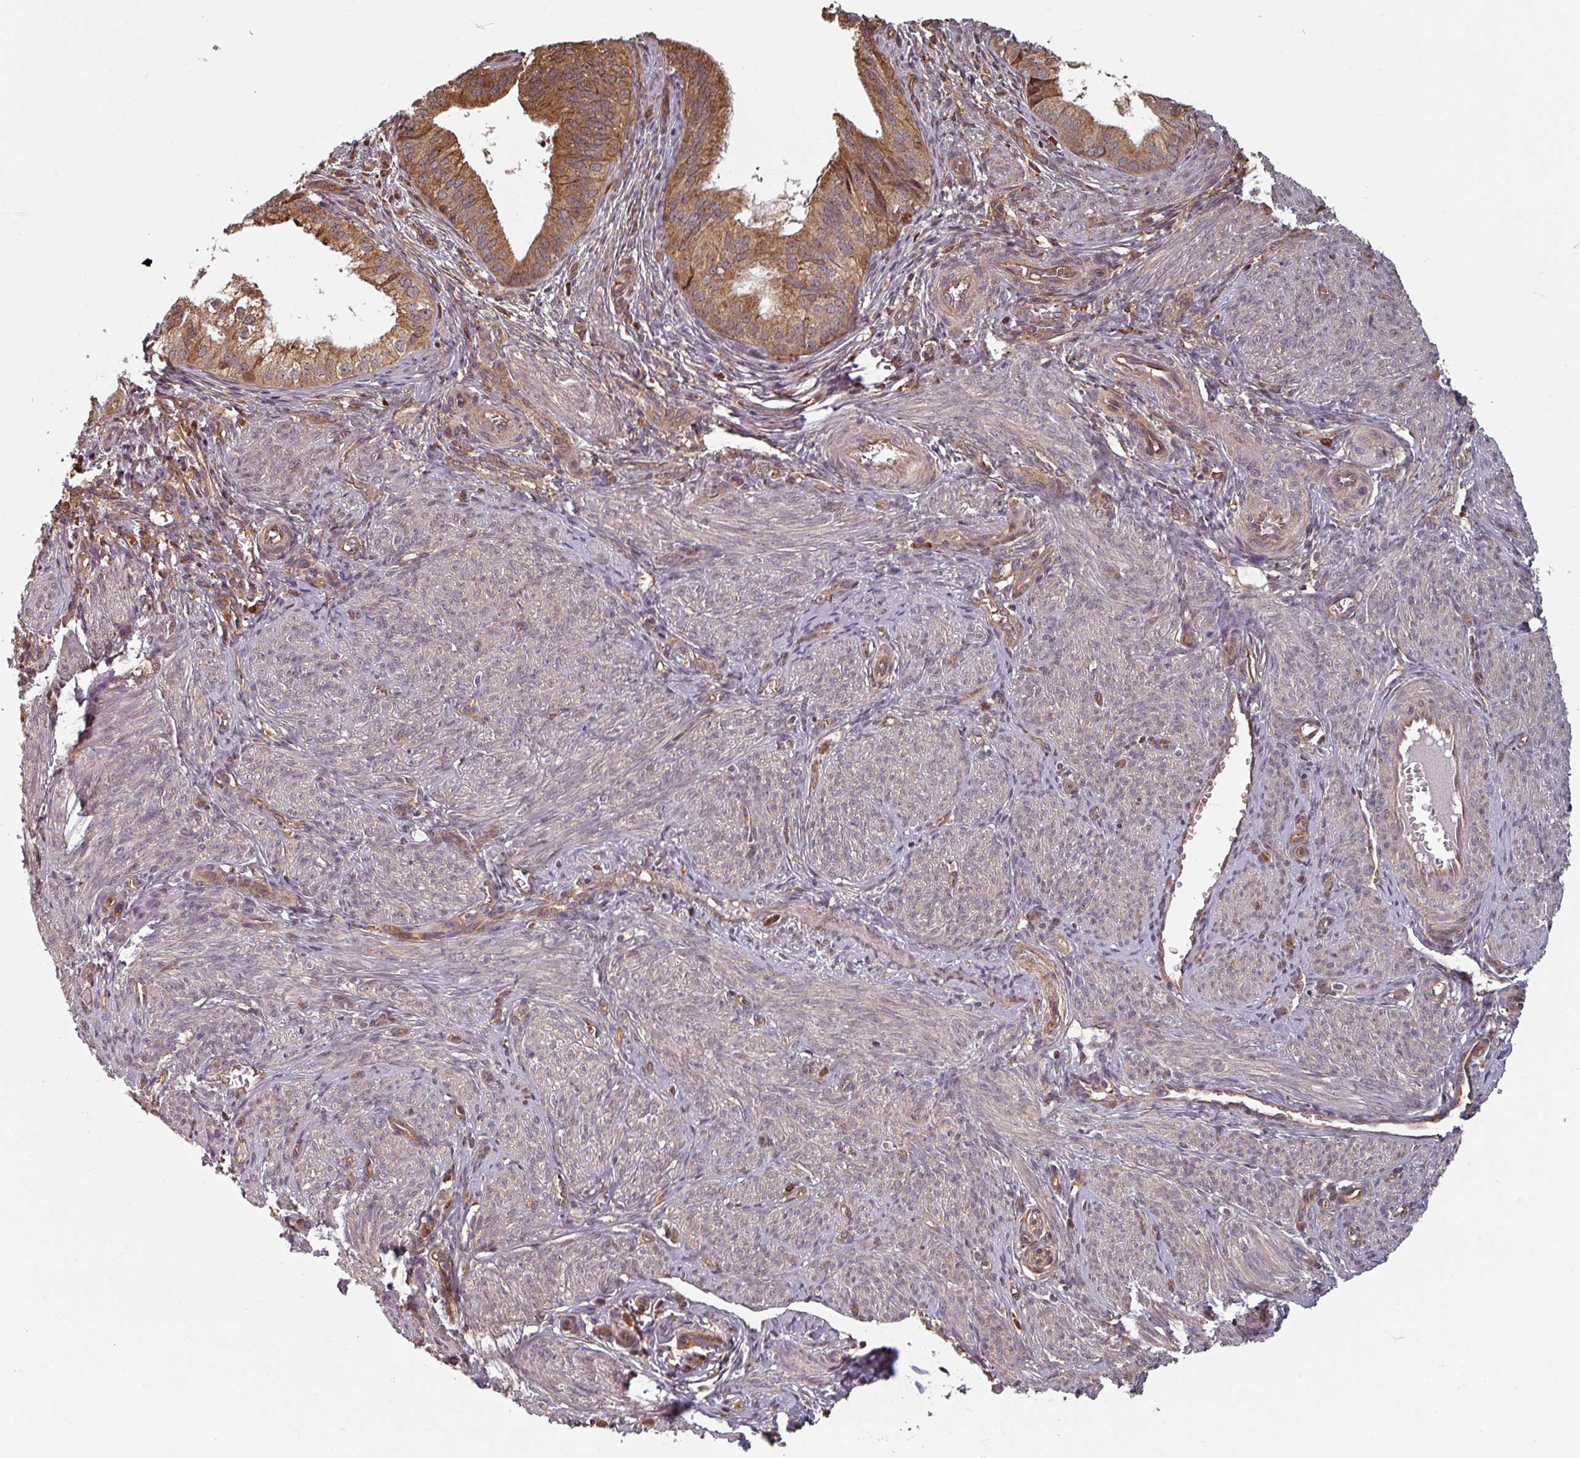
{"staining": {"intensity": "moderate", "quantity": ">75%", "location": "cytoplasmic/membranous"}, "tissue": "endometrial cancer", "cell_type": "Tumor cells", "image_type": "cancer", "snomed": [{"axis": "morphology", "description": "Adenocarcinoma, NOS"}, {"axis": "topography", "description": "Endometrium"}], "caption": "About >75% of tumor cells in human adenocarcinoma (endometrial) display moderate cytoplasmic/membranous protein staining as visualized by brown immunohistochemical staining.", "gene": "EID1", "patient": {"sex": "female", "age": 50}}